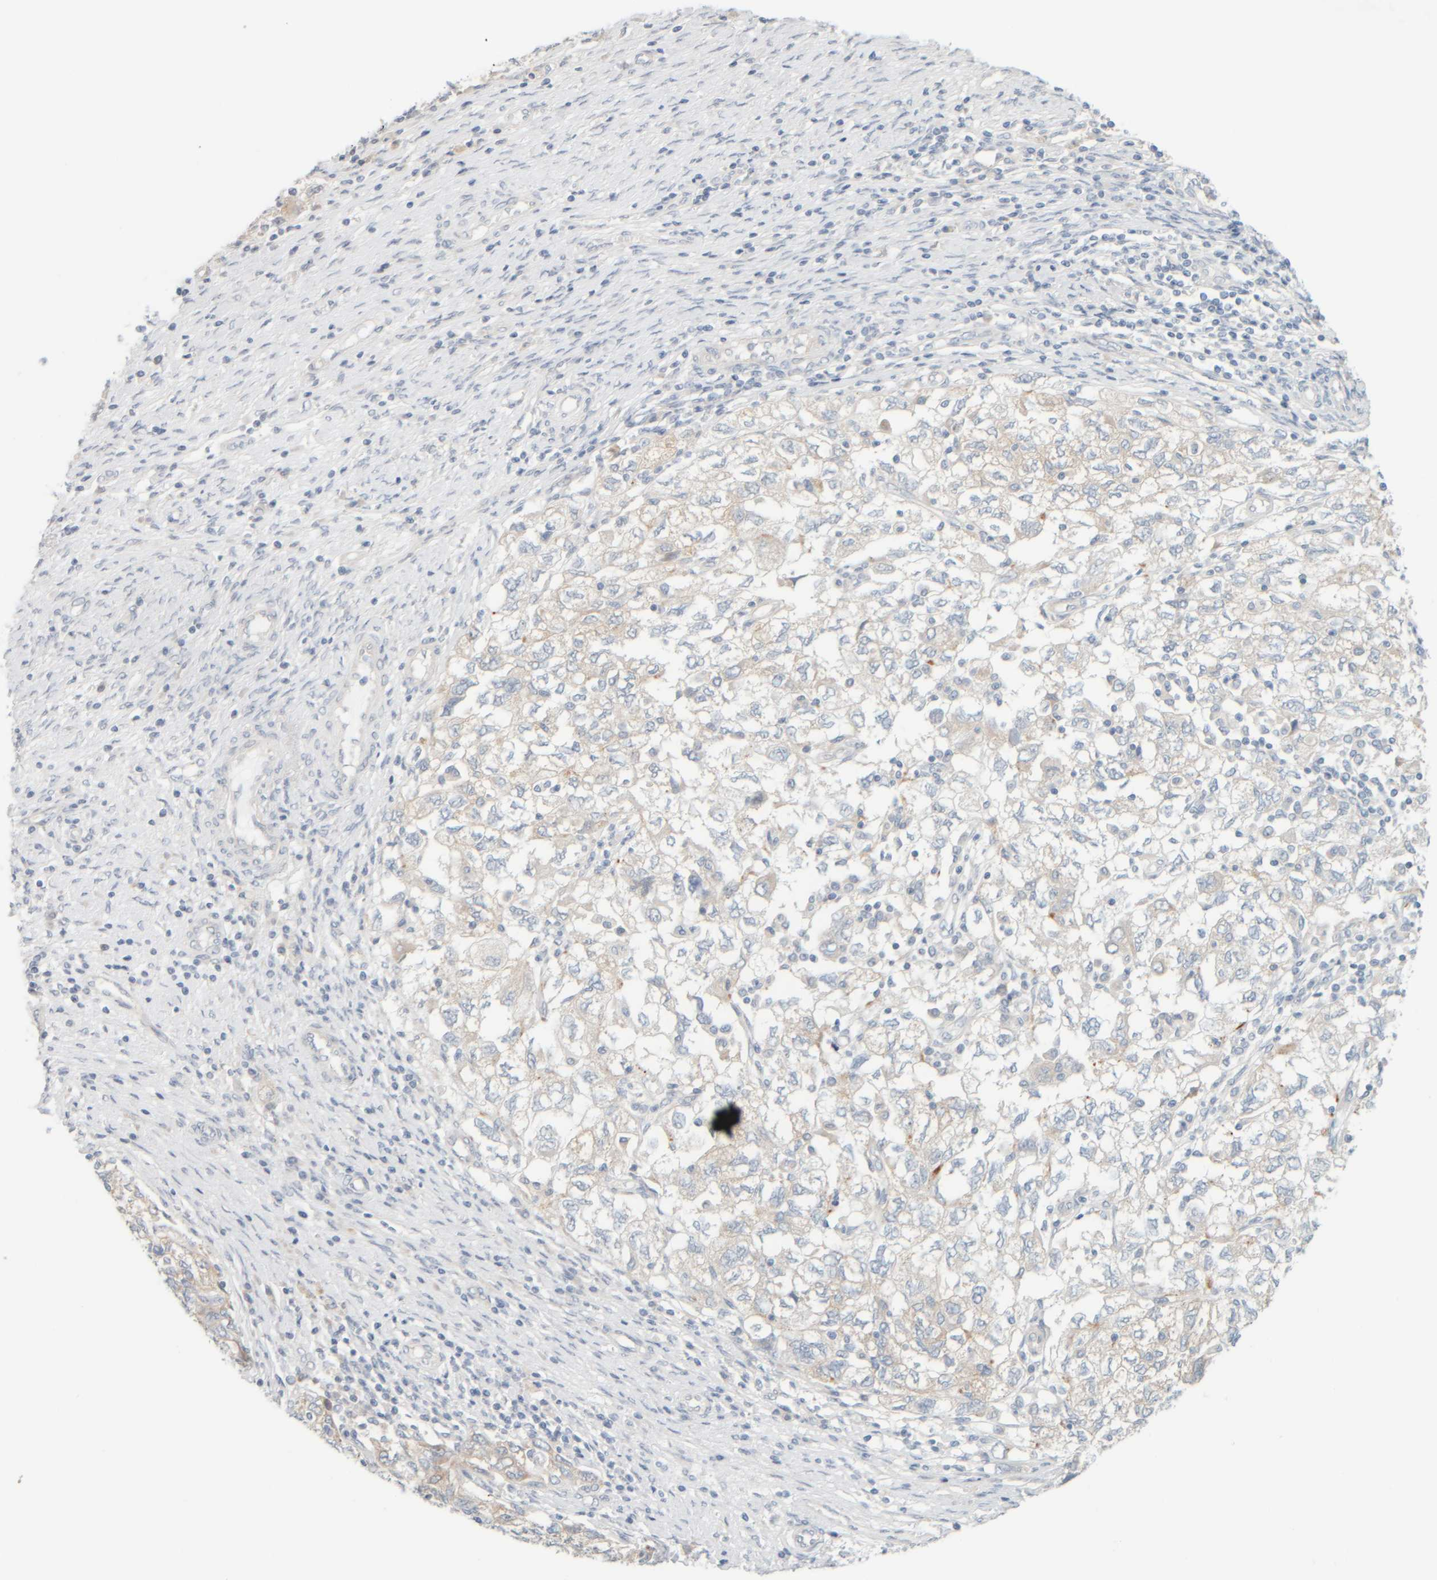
{"staining": {"intensity": "negative", "quantity": "none", "location": "none"}, "tissue": "ovarian cancer", "cell_type": "Tumor cells", "image_type": "cancer", "snomed": [{"axis": "morphology", "description": "Carcinoma, NOS"}, {"axis": "morphology", "description": "Cystadenocarcinoma, serous, NOS"}, {"axis": "topography", "description": "Ovary"}], "caption": "Human ovarian serous cystadenocarcinoma stained for a protein using immunohistochemistry shows no expression in tumor cells.", "gene": "PTGES3L-AARSD1", "patient": {"sex": "female", "age": 69}}